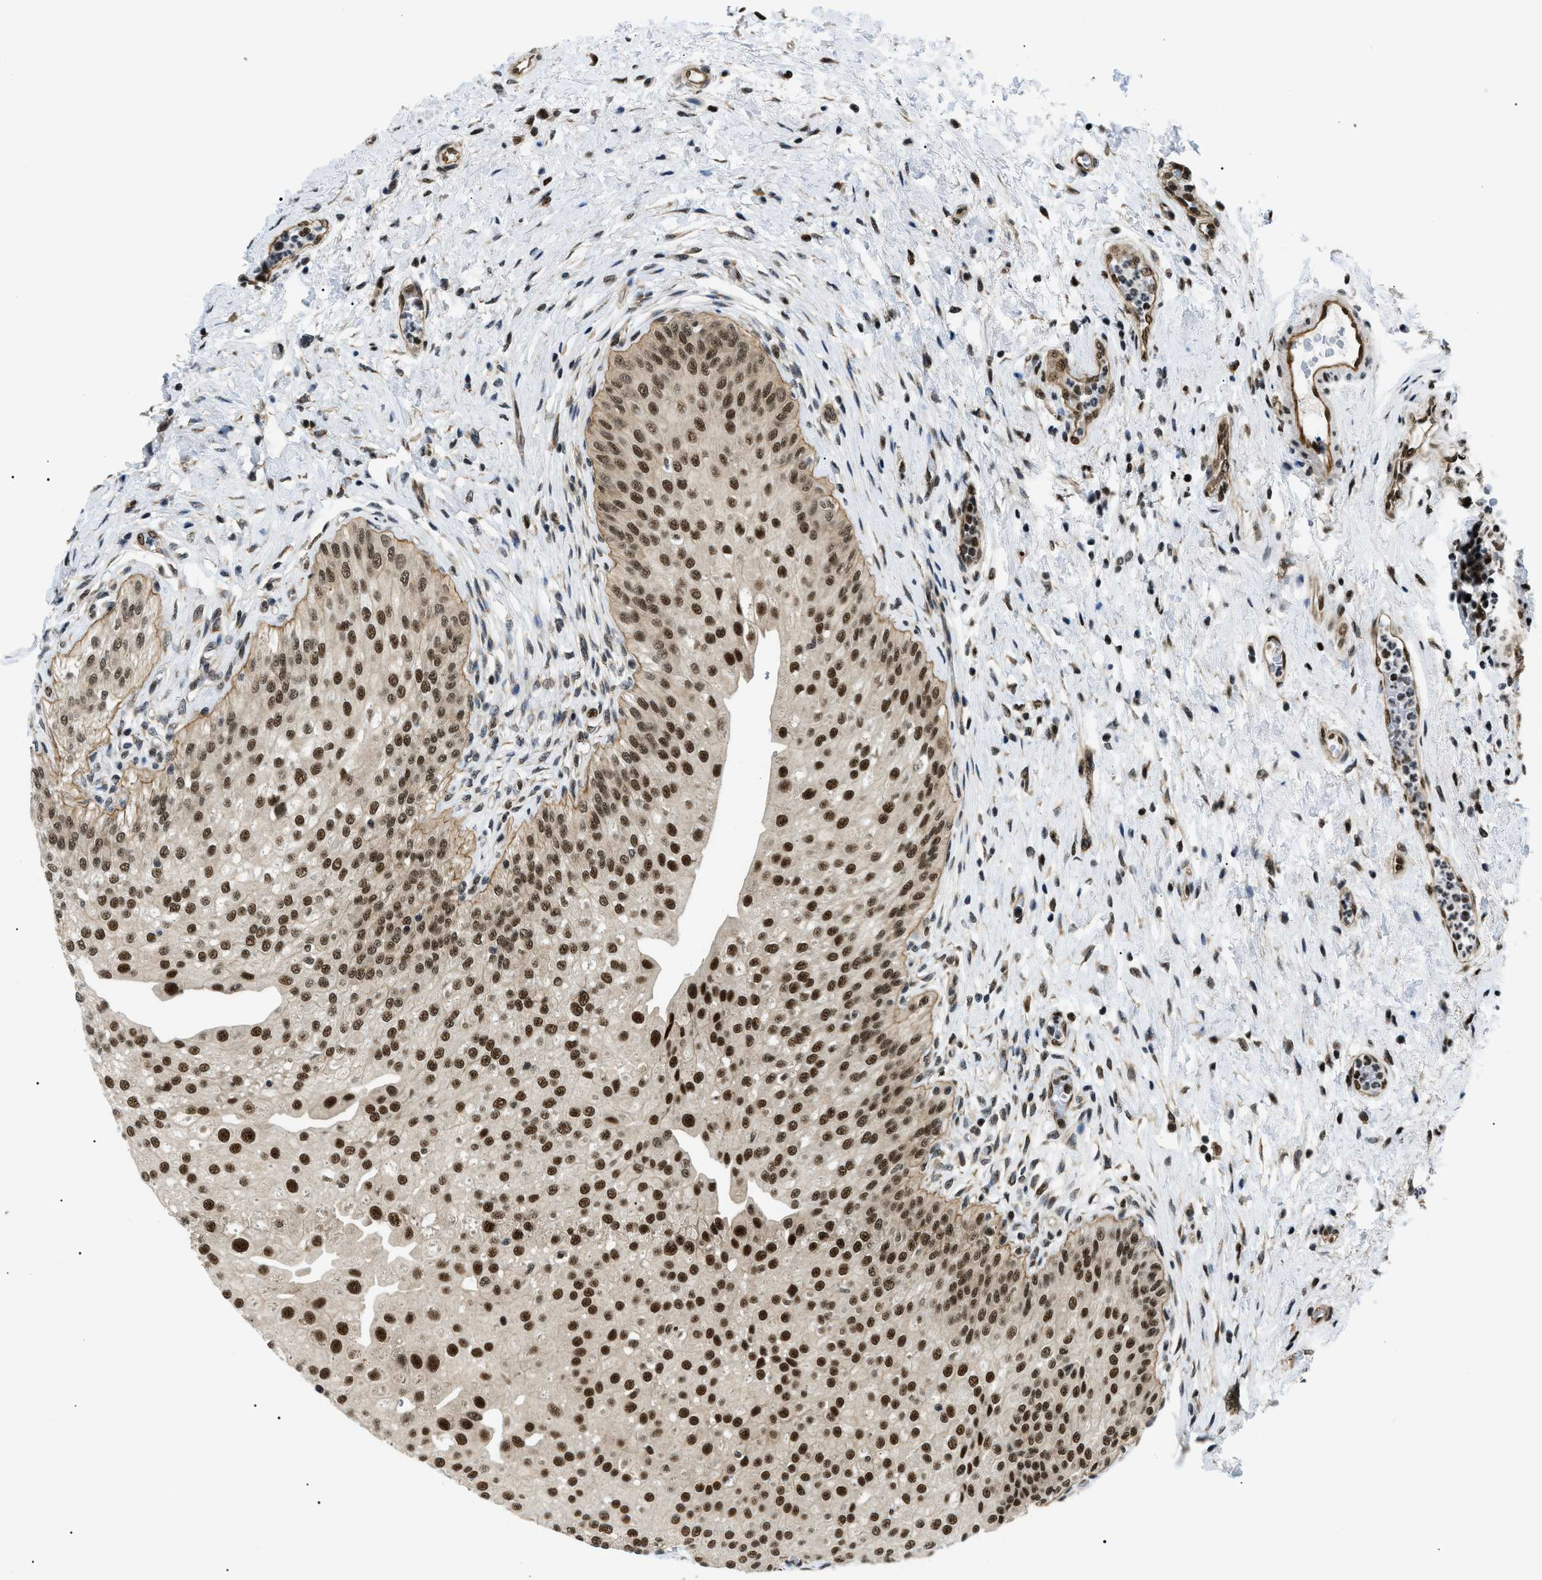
{"staining": {"intensity": "strong", "quantity": ">75%", "location": "cytoplasmic/membranous,nuclear"}, "tissue": "urinary bladder", "cell_type": "Urothelial cells", "image_type": "normal", "snomed": [{"axis": "morphology", "description": "Normal tissue, NOS"}, {"axis": "topography", "description": "Urinary bladder"}], "caption": "Urothelial cells show high levels of strong cytoplasmic/membranous,nuclear positivity in about >75% of cells in unremarkable human urinary bladder.", "gene": "CWC25", "patient": {"sex": "male", "age": 46}}